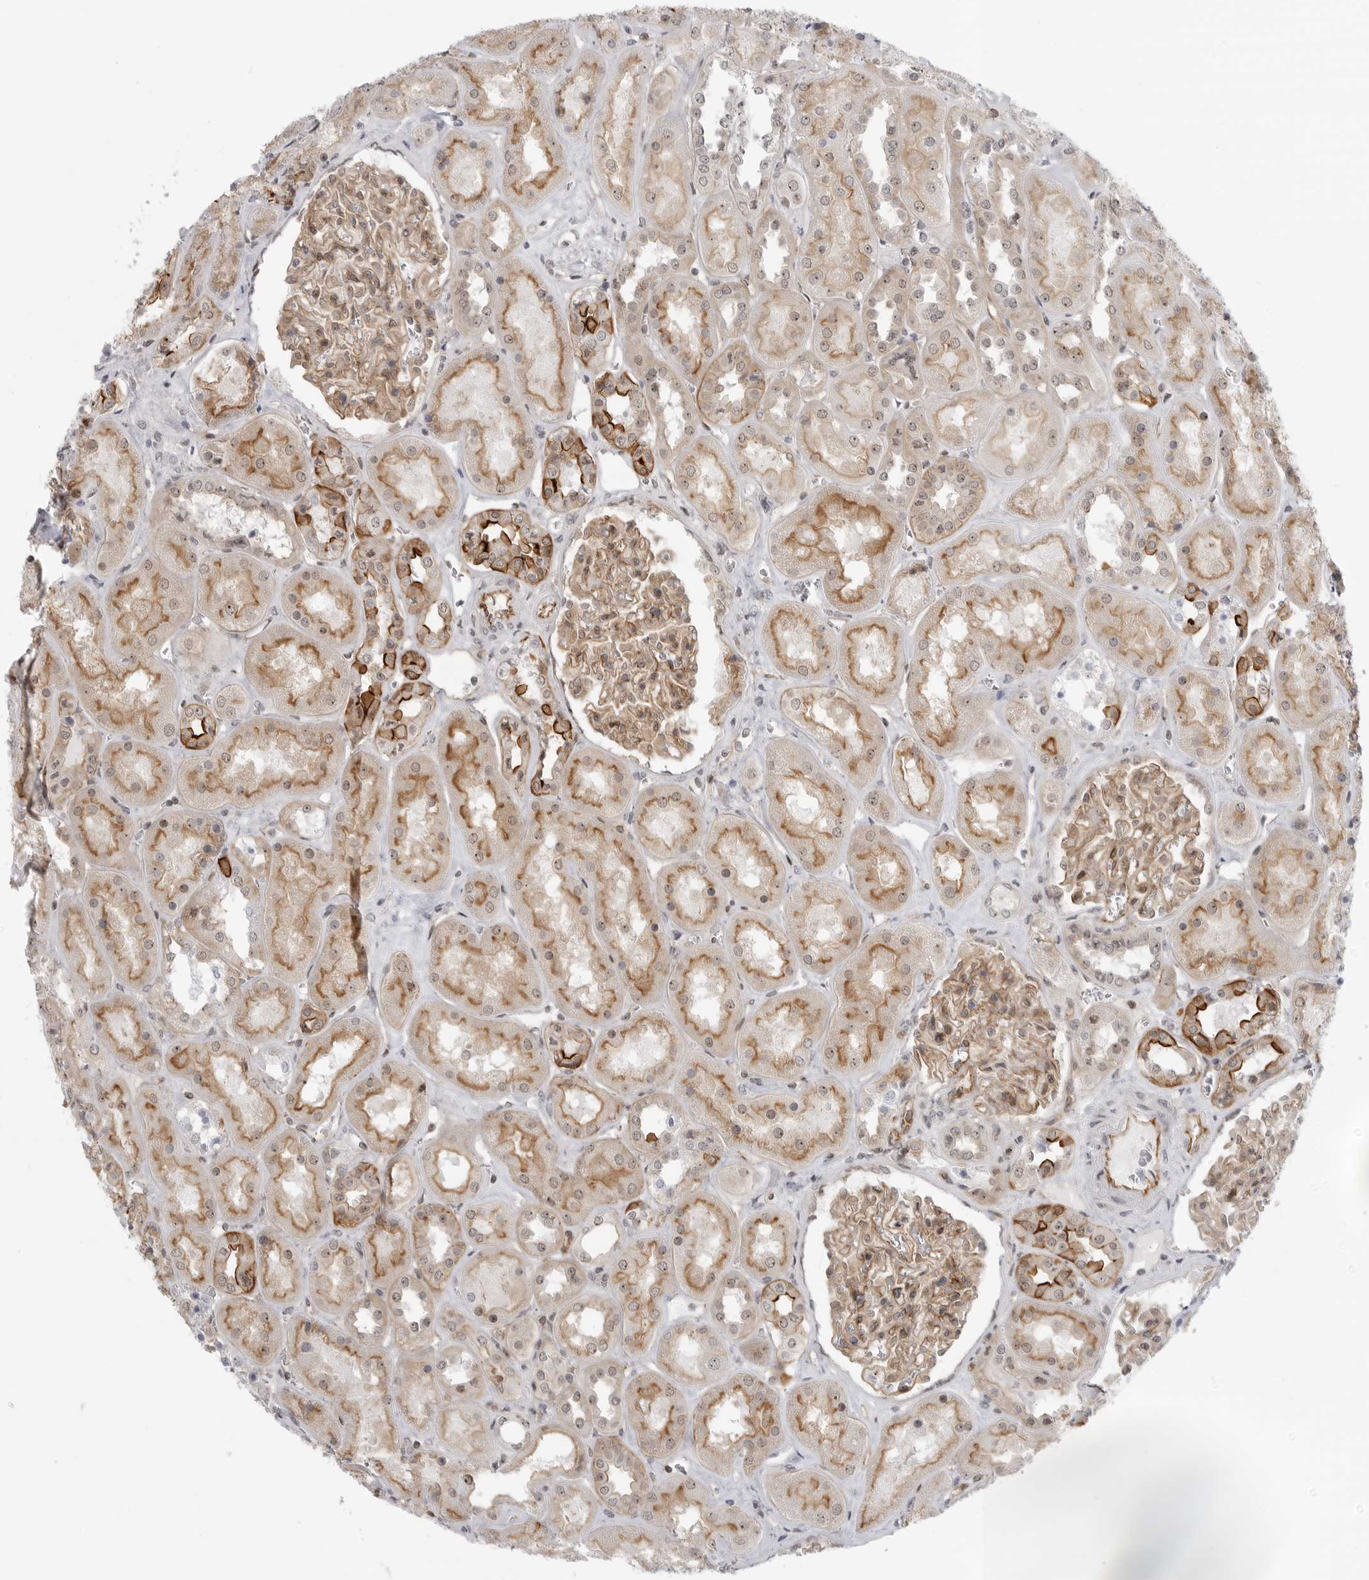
{"staining": {"intensity": "moderate", "quantity": "25%-75%", "location": "cytoplasmic/membranous"}, "tissue": "kidney", "cell_type": "Cells in glomeruli", "image_type": "normal", "snomed": [{"axis": "morphology", "description": "Normal tissue, NOS"}, {"axis": "topography", "description": "Kidney"}], "caption": "A medium amount of moderate cytoplasmic/membranous expression is present in about 25%-75% of cells in glomeruli in normal kidney.", "gene": "CEP295NL", "patient": {"sex": "male", "age": 70}}